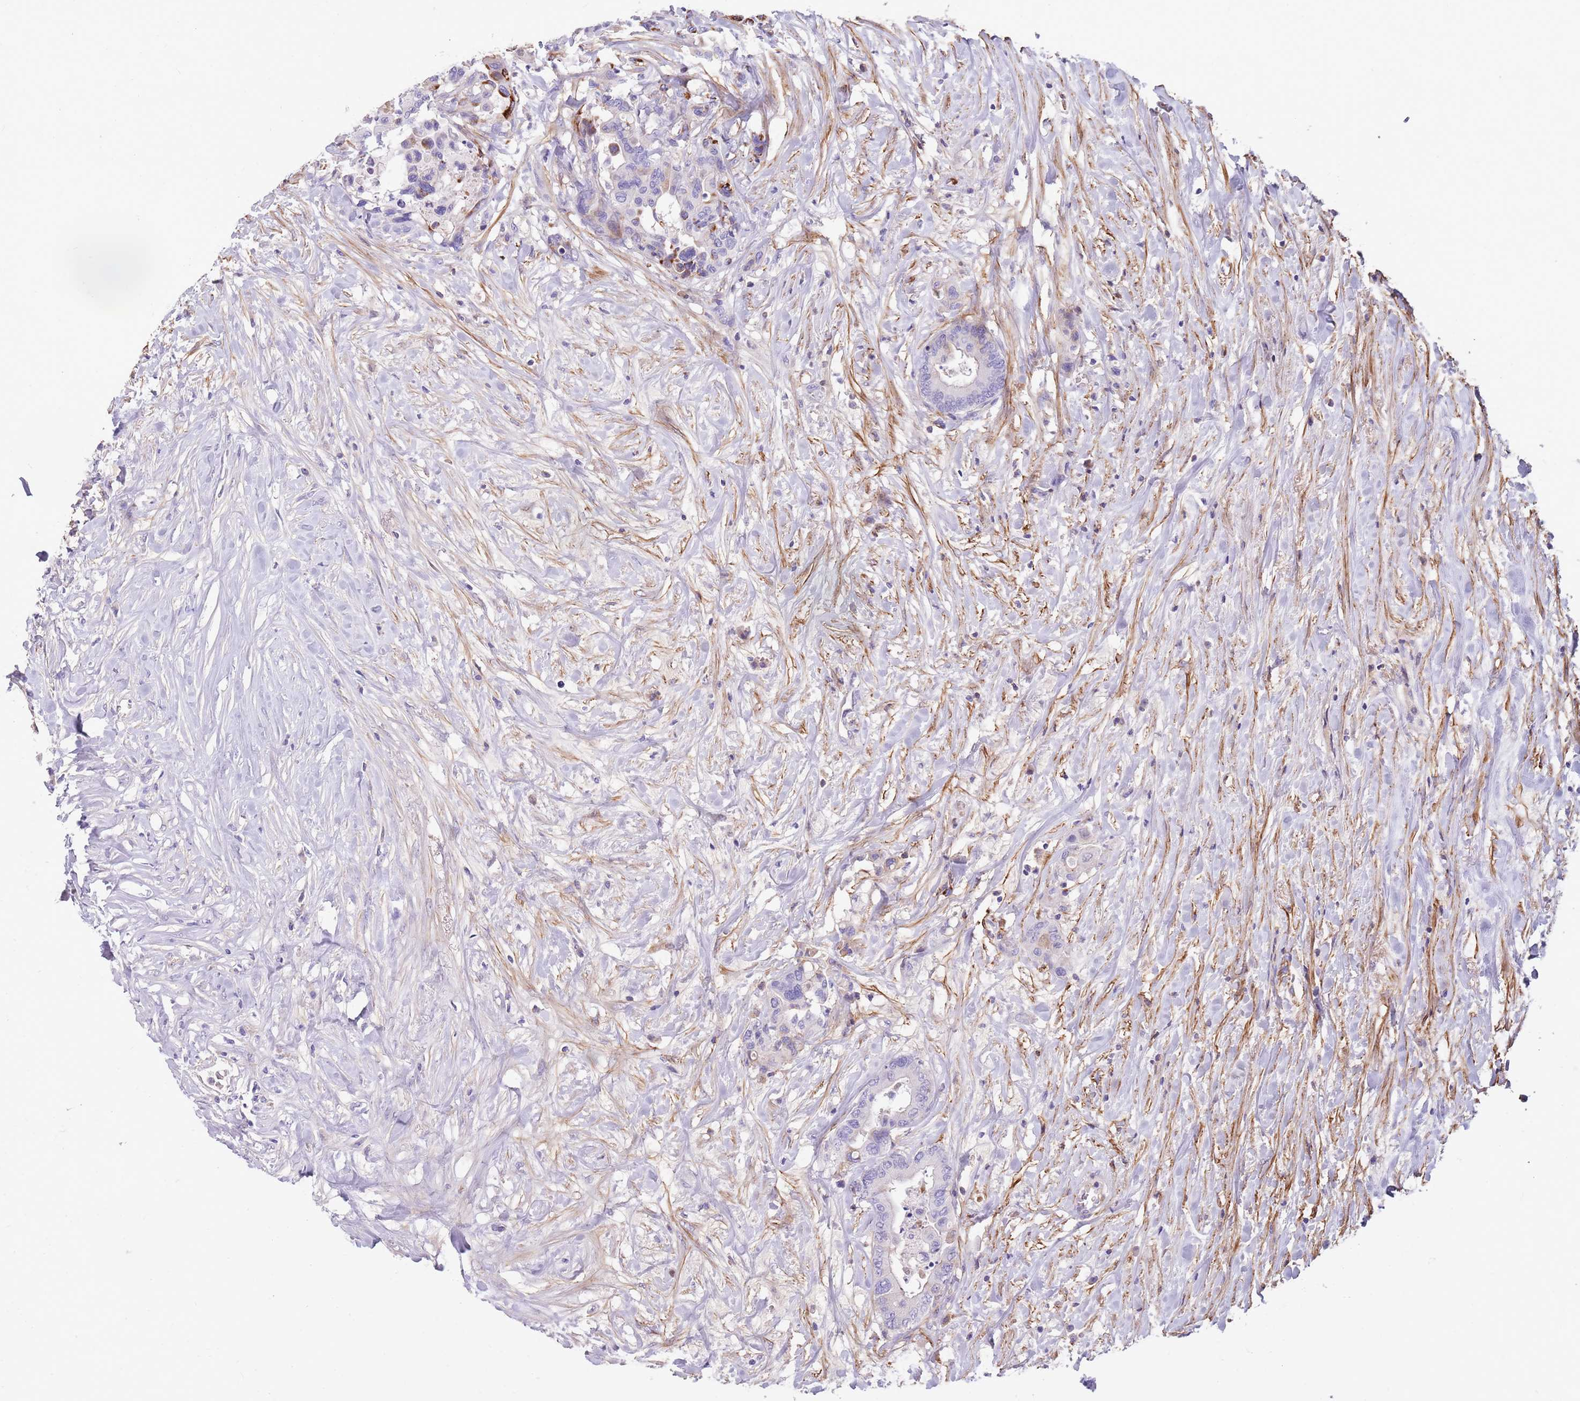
{"staining": {"intensity": "negative", "quantity": "none", "location": "none"}, "tissue": "colorectal cancer", "cell_type": "Tumor cells", "image_type": "cancer", "snomed": [{"axis": "morphology", "description": "Normal tissue, NOS"}, {"axis": "morphology", "description": "Adenocarcinoma, NOS"}, {"axis": "topography", "description": "Colon"}], "caption": "IHC micrograph of colorectal adenocarcinoma stained for a protein (brown), which demonstrates no positivity in tumor cells. Brightfield microscopy of immunohistochemistry (IHC) stained with DAB (brown) and hematoxylin (blue), captured at high magnification.", "gene": "LEPROTL1", "patient": {"sex": "male", "age": 82}}